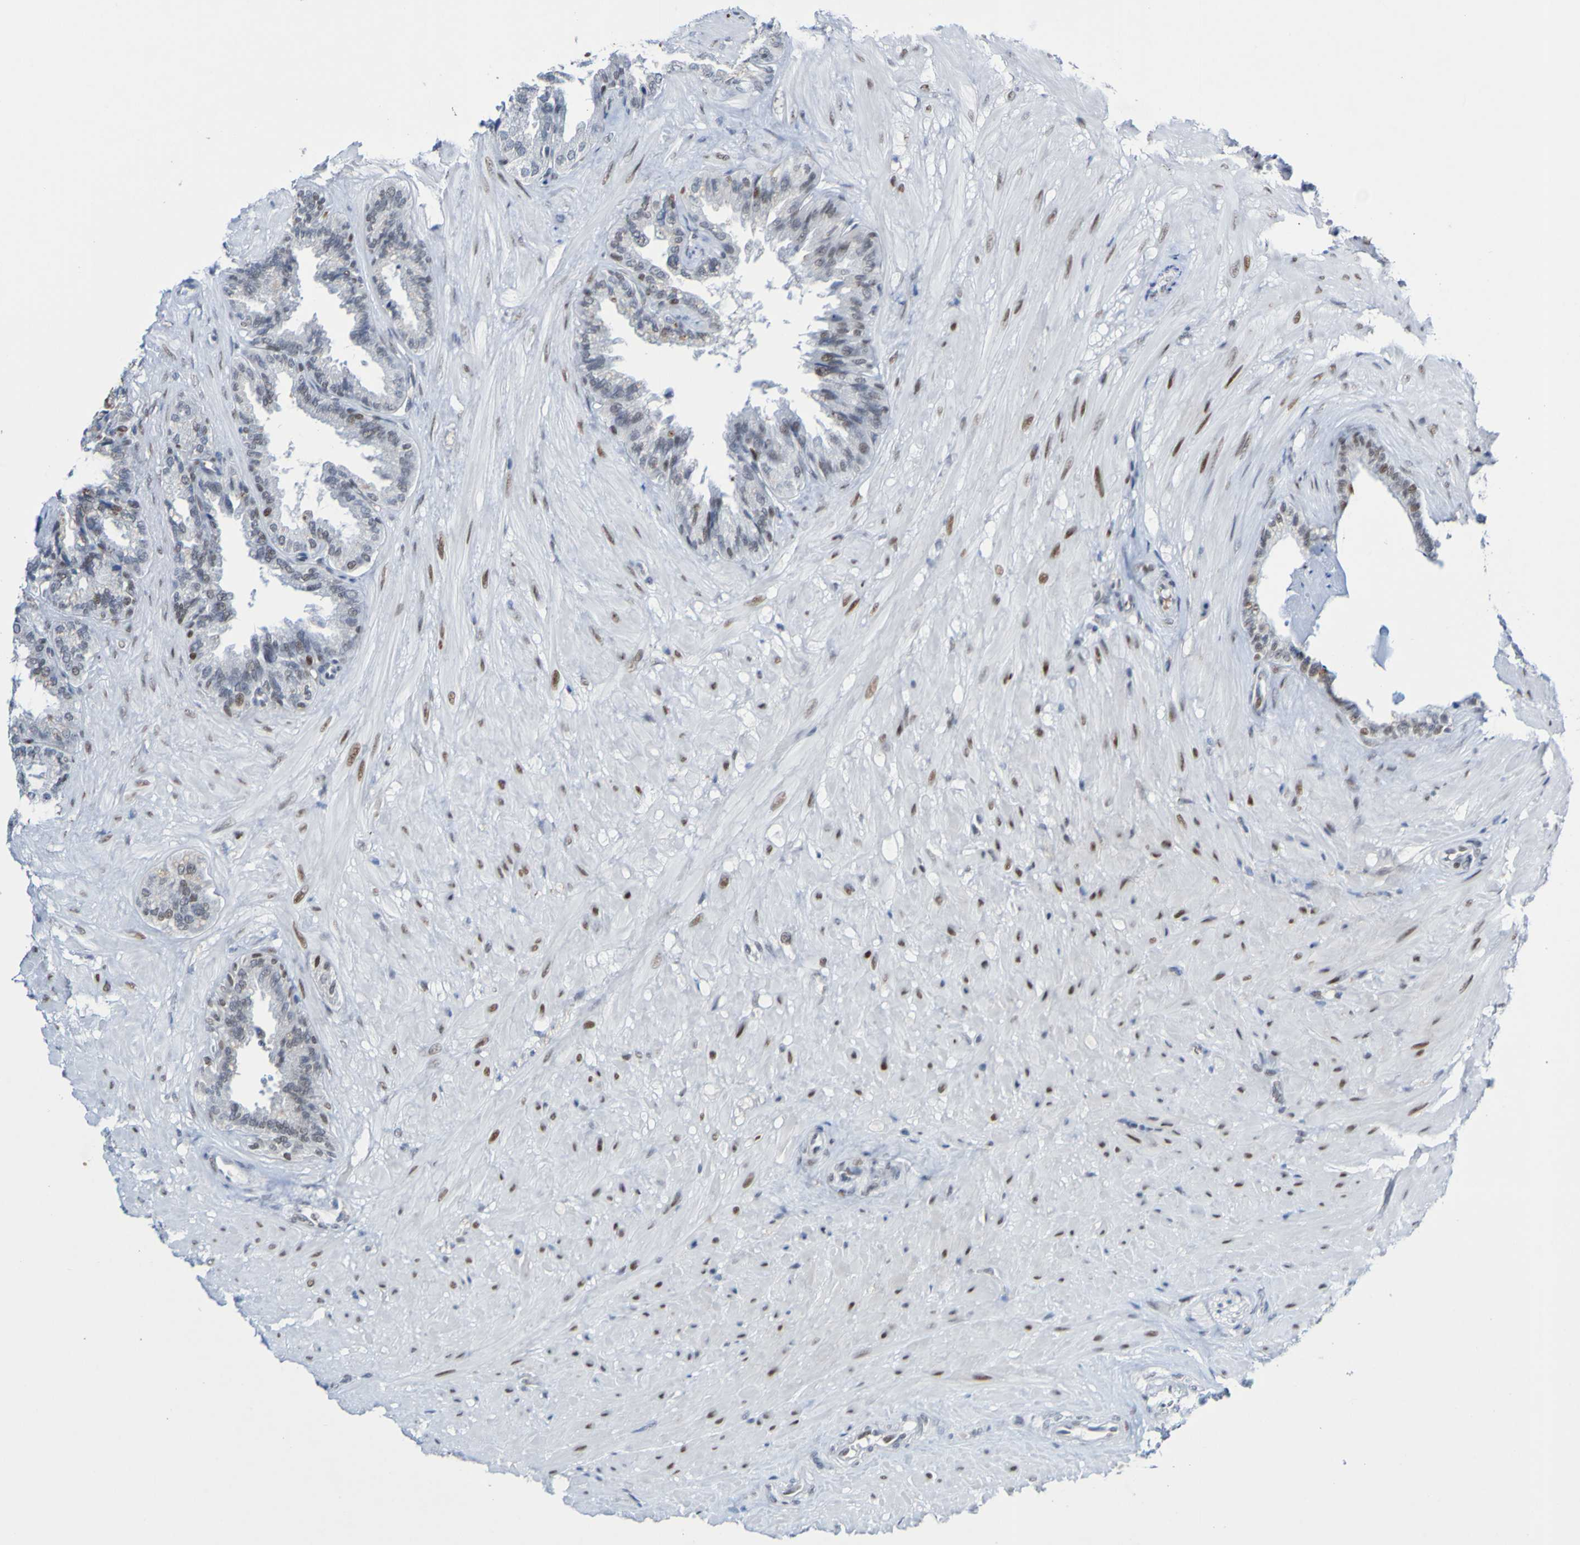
{"staining": {"intensity": "strong", "quantity": "25%-75%", "location": "nuclear"}, "tissue": "seminal vesicle", "cell_type": "Glandular cells", "image_type": "normal", "snomed": [{"axis": "morphology", "description": "Normal tissue, NOS"}, {"axis": "topography", "description": "Seminal veicle"}], "caption": "A micrograph of human seminal vesicle stained for a protein exhibits strong nuclear brown staining in glandular cells.", "gene": "PCGF1", "patient": {"sex": "male", "age": 46}}